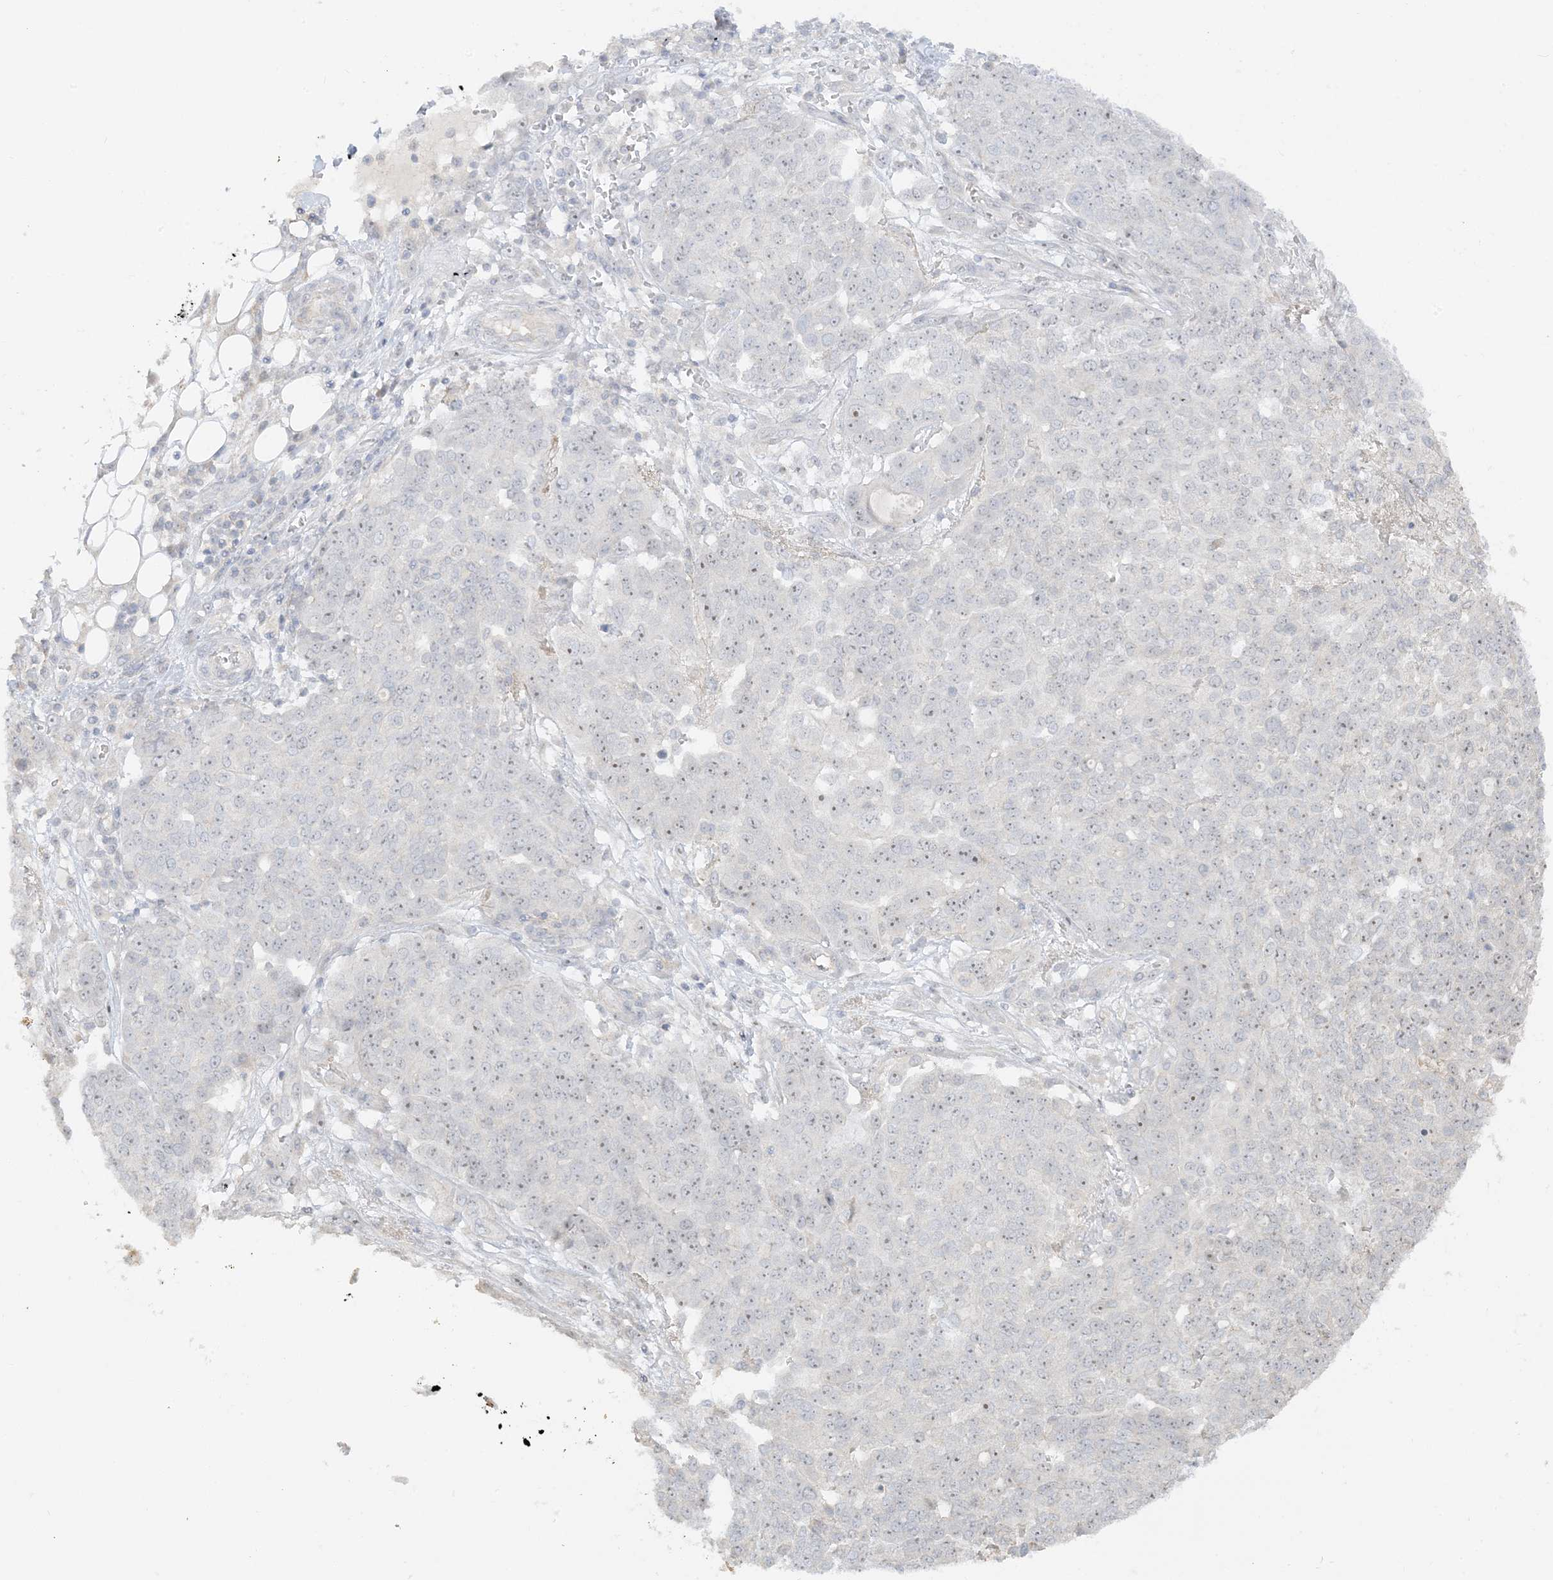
{"staining": {"intensity": "moderate", "quantity": "25%-75%", "location": "nuclear"}, "tissue": "ovarian cancer", "cell_type": "Tumor cells", "image_type": "cancer", "snomed": [{"axis": "morphology", "description": "Cystadenocarcinoma, serous, NOS"}, {"axis": "topography", "description": "Soft tissue"}, {"axis": "topography", "description": "Ovary"}], "caption": "Ovarian cancer (serous cystadenocarcinoma) stained for a protein (brown) exhibits moderate nuclear positive staining in about 25%-75% of tumor cells.", "gene": "ETAA1", "patient": {"sex": "female", "age": 57}}